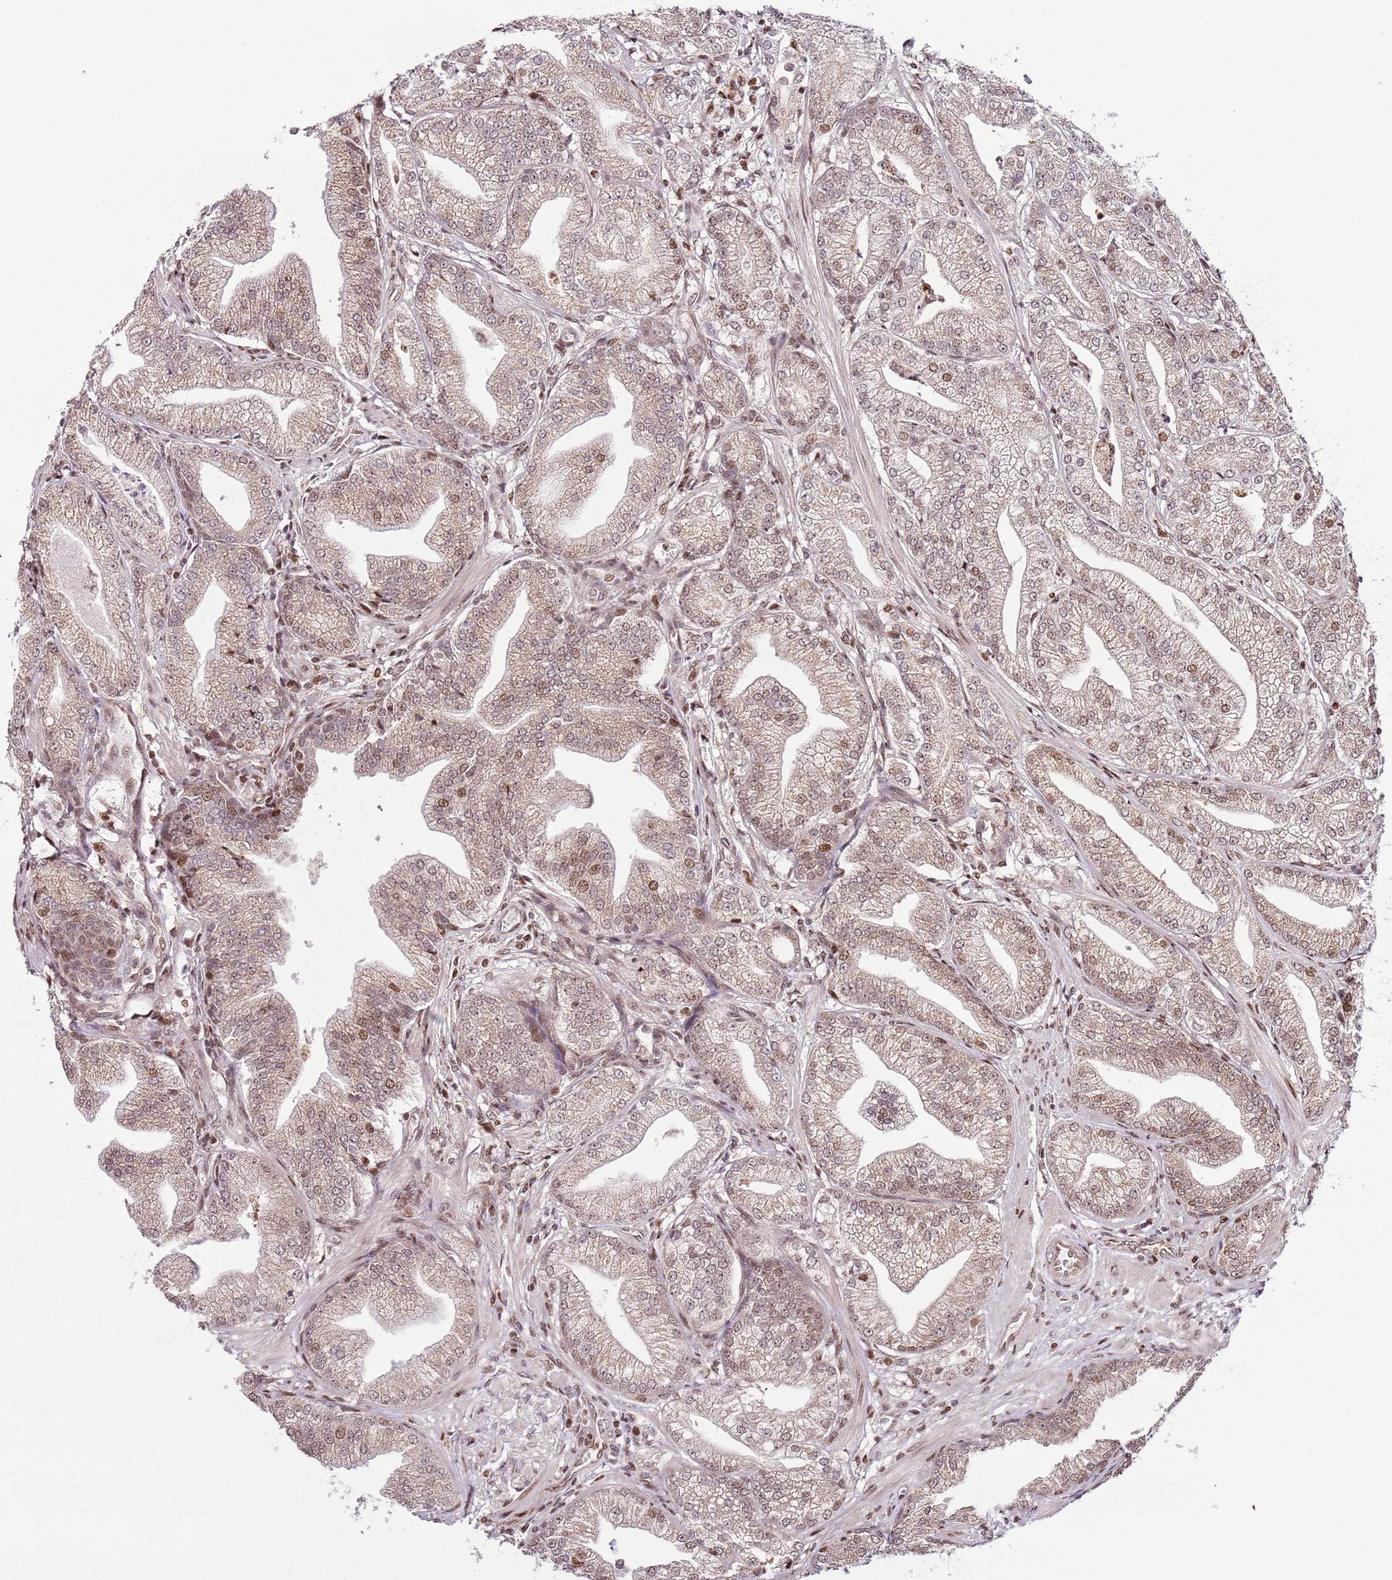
{"staining": {"intensity": "moderate", "quantity": ">75%", "location": "cytoplasmic/membranous,nuclear"}, "tissue": "prostate cancer", "cell_type": "Tumor cells", "image_type": "cancer", "snomed": [{"axis": "morphology", "description": "Adenocarcinoma, Low grade"}, {"axis": "topography", "description": "Prostate"}], "caption": "An immunohistochemistry (IHC) micrograph of tumor tissue is shown. Protein staining in brown shows moderate cytoplasmic/membranous and nuclear positivity in adenocarcinoma (low-grade) (prostate) within tumor cells. (IHC, brightfield microscopy, high magnification).", "gene": "PCTP", "patient": {"sex": "male", "age": 55}}